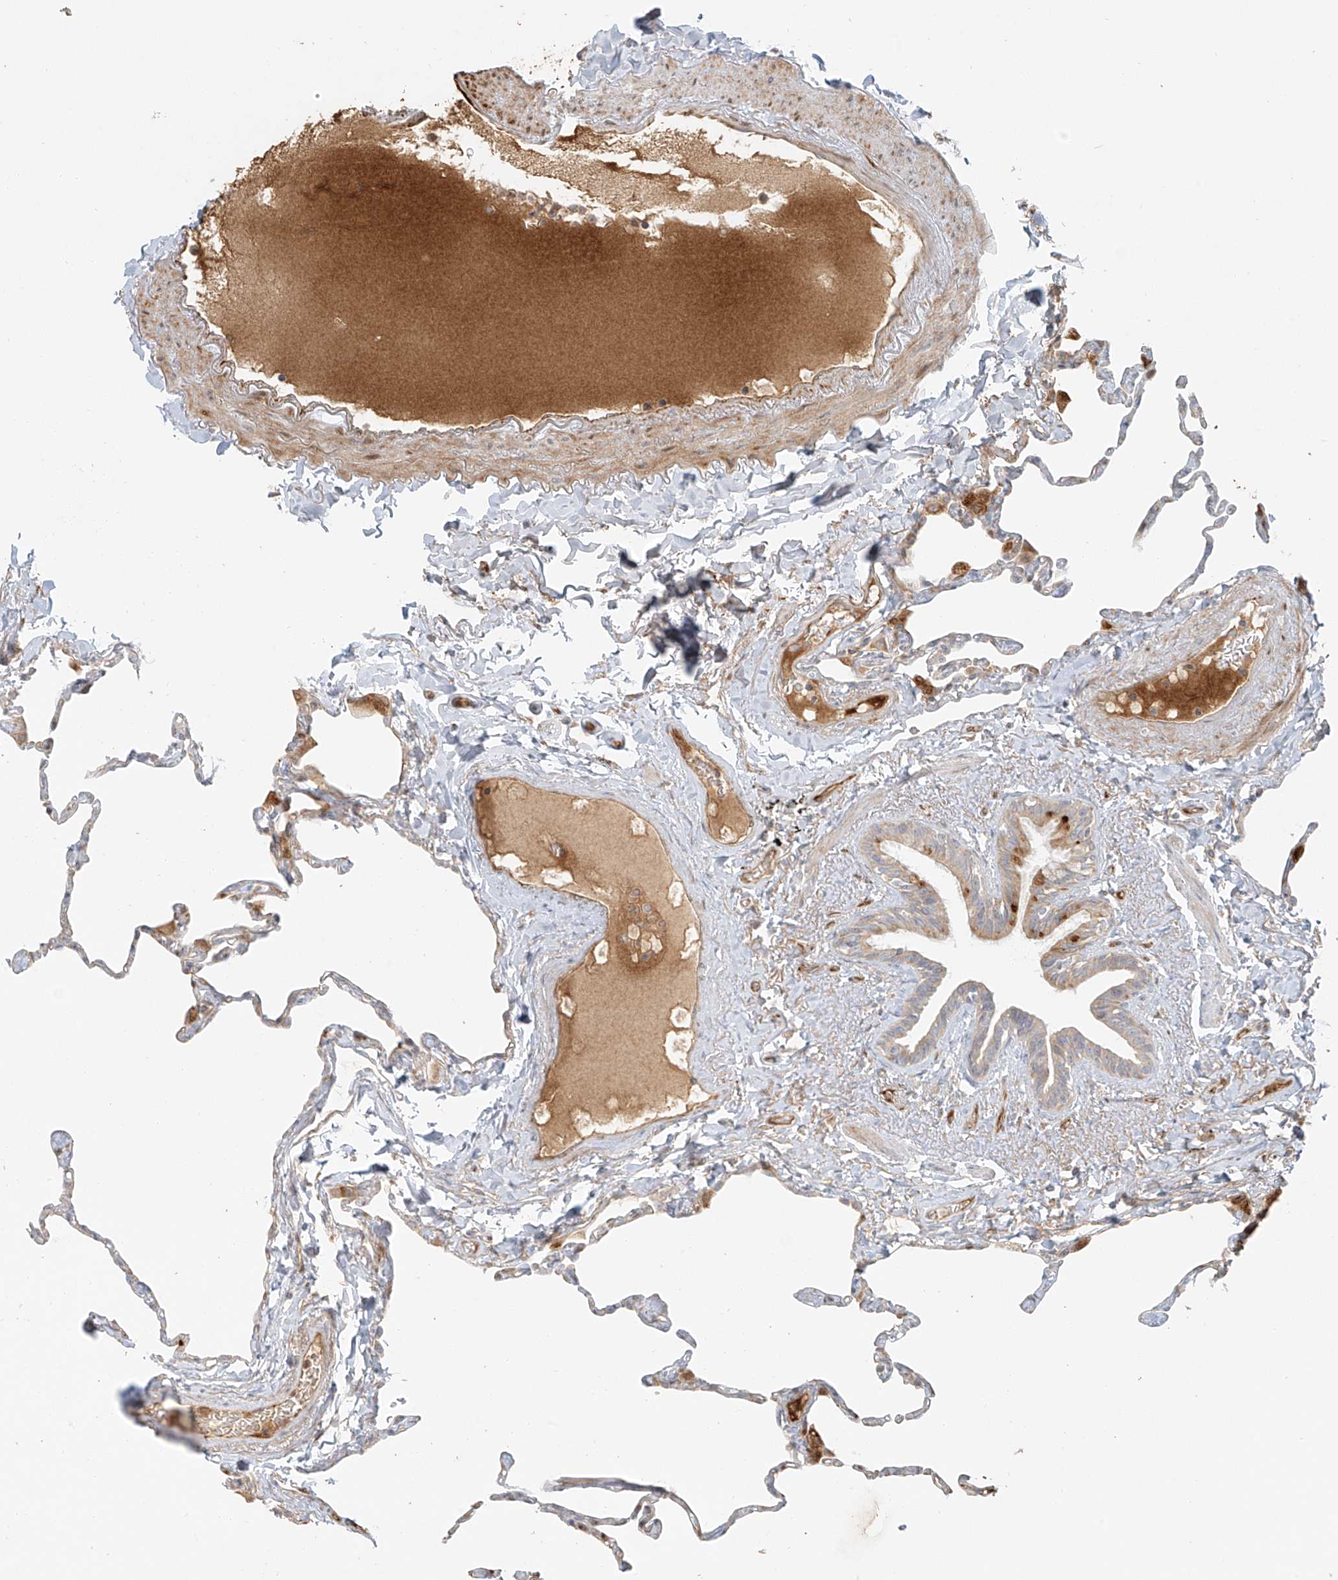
{"staining": {"intensity": "moderate", "quantity": ">75%", "location": "cytoplasmic/membranous"}, "tissue": "lung", "cell_type": "Alveolar cells", "image_type": "normal", "snomed": [{"axis": "morphology", "description": "Normal tissue, NOS"}, {"axis": "topography", "description": "Lung"}], "caption": "Moderate cytoplasmic/membranous protein staining is appreciated in approximately >75% of alveolar cells in lung.", "gene": "MIPEP", "patient": {"sex": "male", "age": 65}}